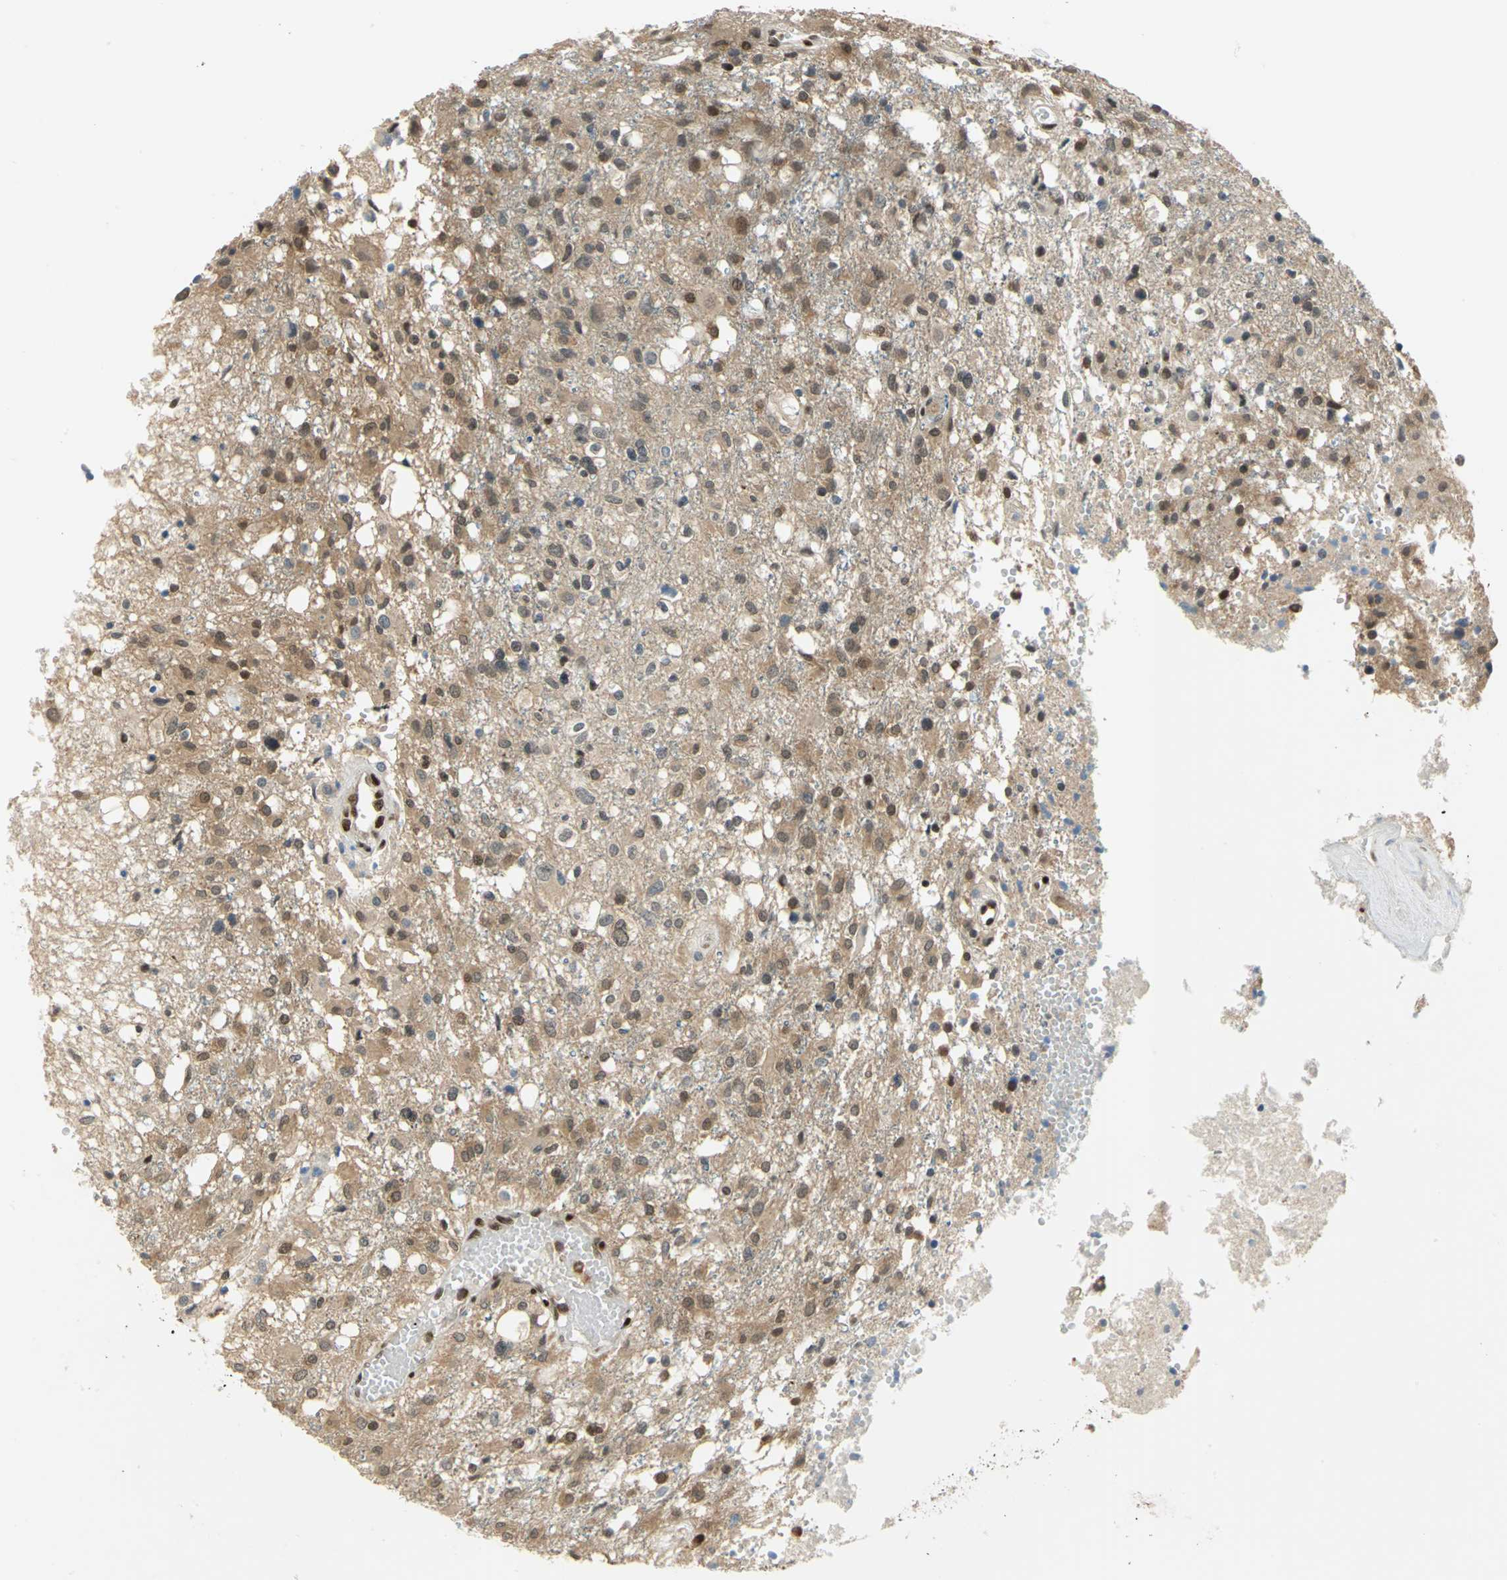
{"staining": {"intensity": "weak", "quantity": ">75%", "location": "cytoplasmic/membranous,nuclear"}, "tissue": "glioma", "cell_type": "Tumor cells", "image_type": "cancer", "snomed": [{"axis": "morphology", "description": "Glioma, malignant, High grade"}, {"axis": "topography", "description": "Cerebral cortex"}], "caption": "Protein staining by immunohistochemistry displays weak cytoplasmic/membranous and nuclear staining in approximately >75% of tumor cells in glioma.", "gene": "RBFOX2", "patient": {"sex": "male", "age": 76}}